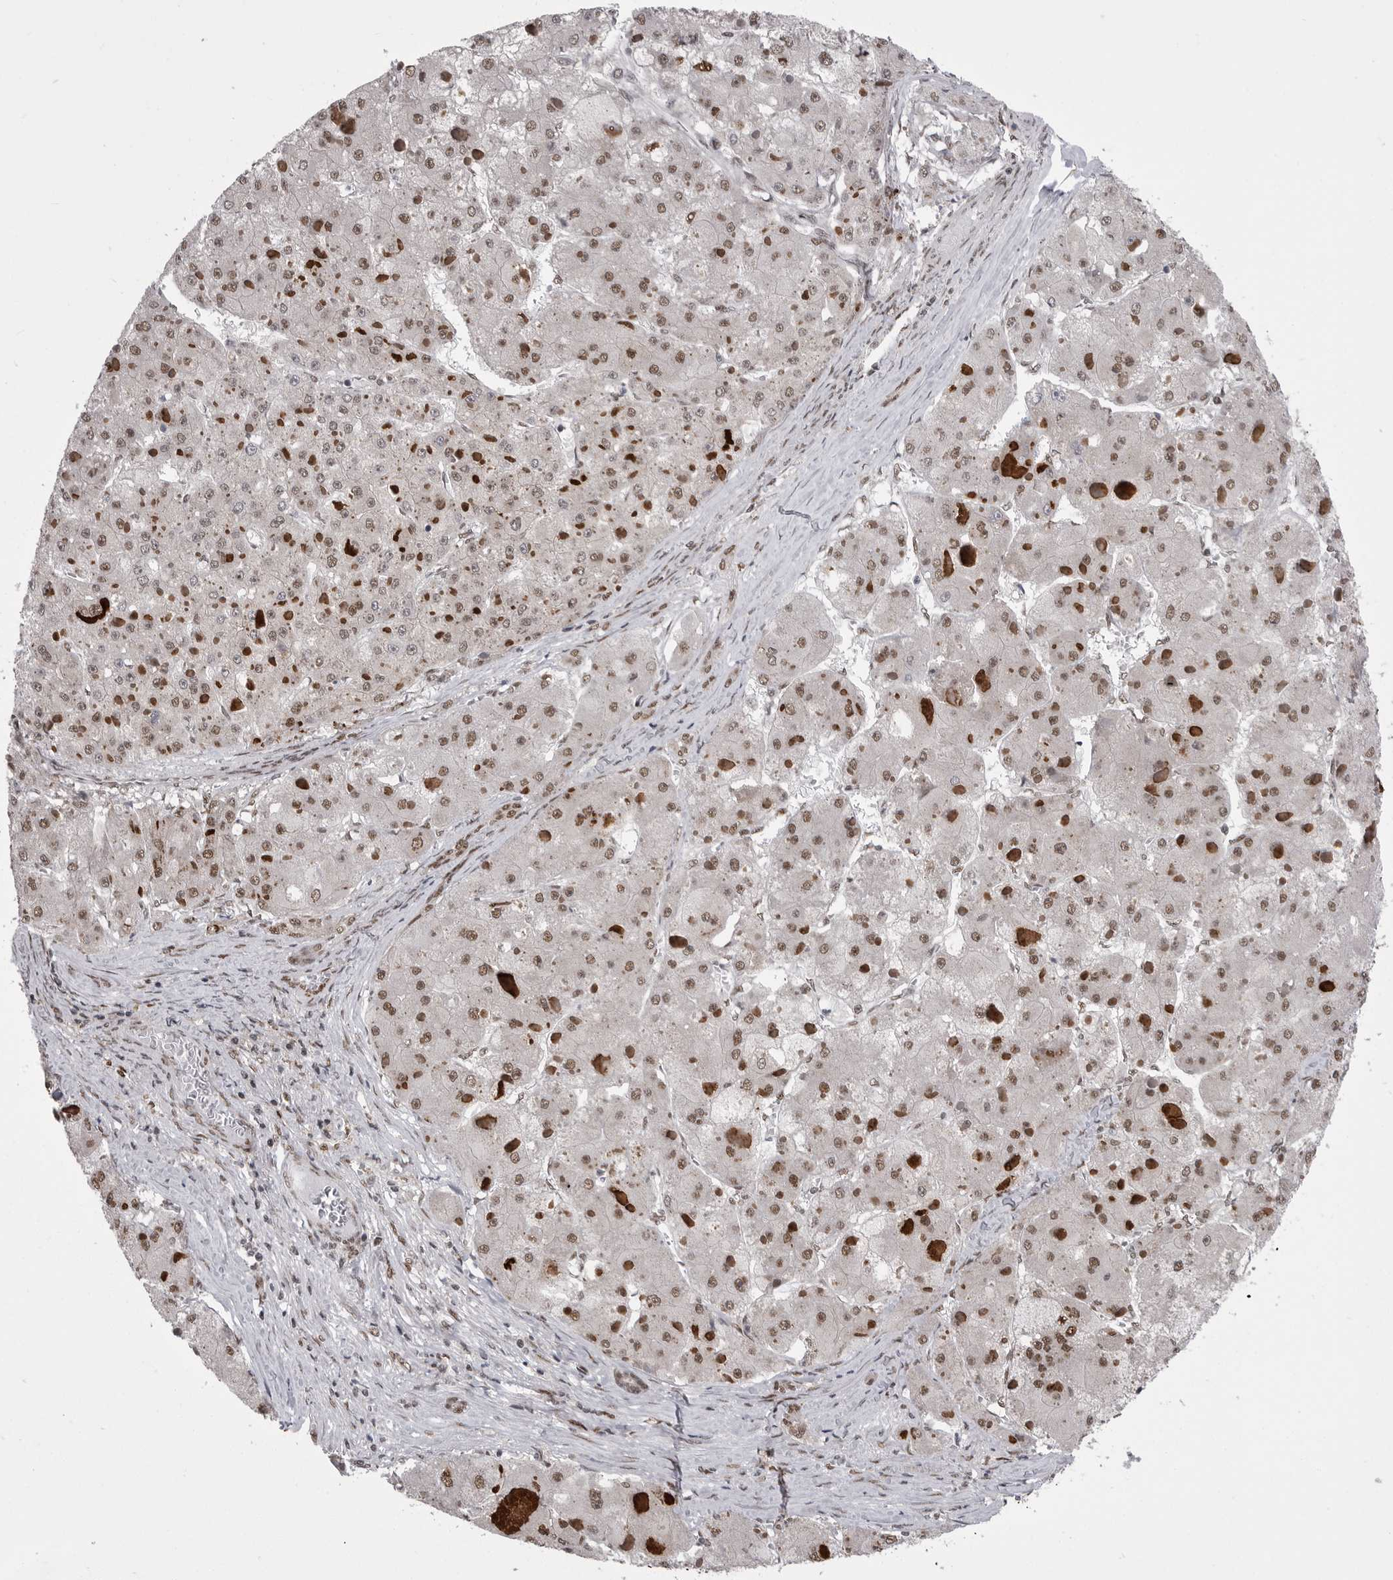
{"staining": {"intensity": "moderate", "quantity": ">75%", "location": "nuclear"}, "tissue": "liver cancer", "cell_type": "Tumor cells", "image_type": "cancer", "snomed": [{"axis": "morphology", "description": "Carcinoma, Hepatocellular, NOS"}, {"axis": "topography", "description": "Liver"}], "caption": "Protein positivity by immunohistochemistry (IHC) reveals moderate nuclear positivity in approximately >75% of tumor cells in liver cancer.", "gene": "MEPCE", "patient": {"sex": "female", "age": 73}}